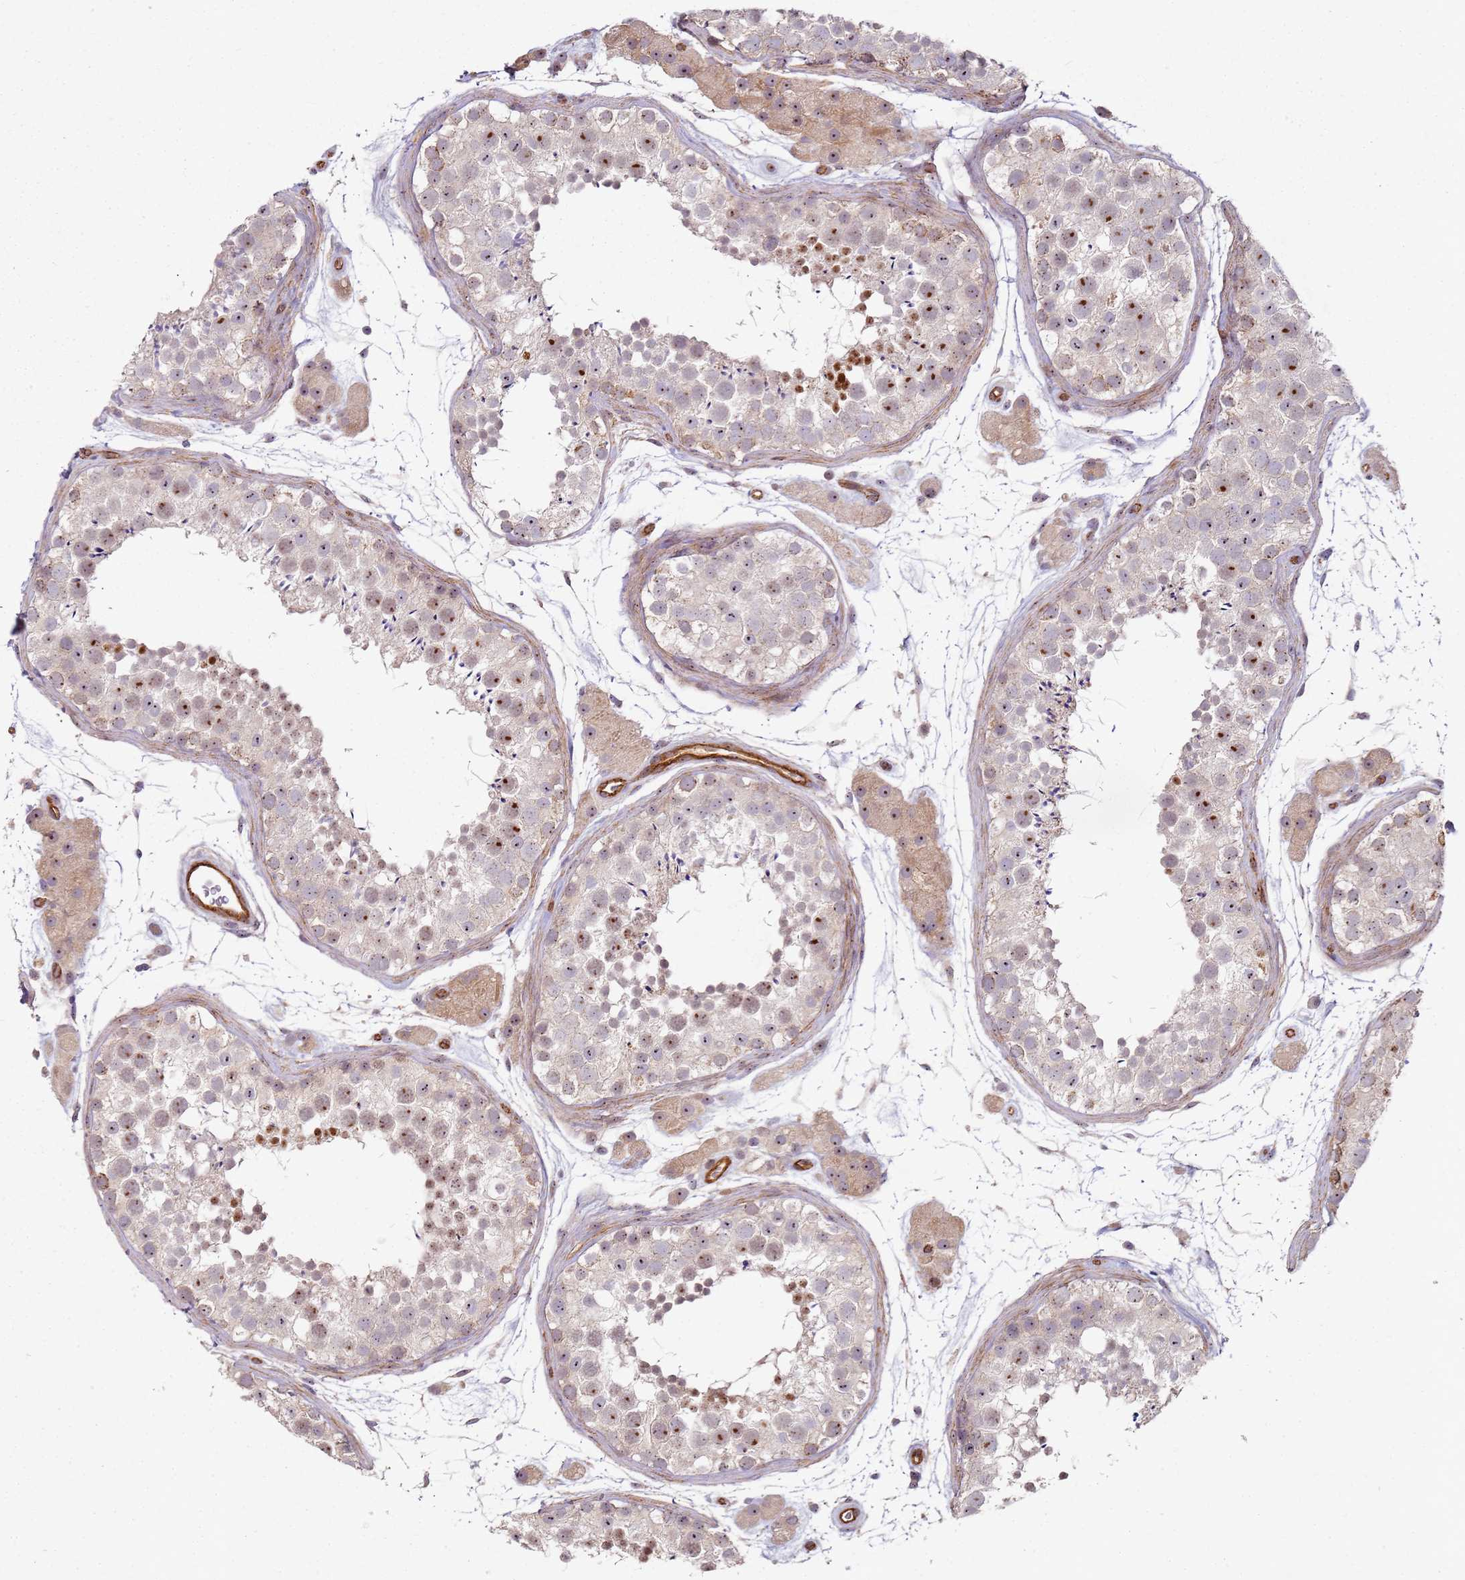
{"staining": {"intensity": "moderate", "quantity": "<25%", "location": "cytoplasmic/membranous,nuclear"}, "tissue": "testis", "cell_type": "Cells in seminiferous ducts", "image_type": "normal", "snomed": [{"axis": "morphology", "description": "Normal tissue, NOS"}, {"axis": "topography", "description": "Testis"}], "caption": "High-magnification brightfield microscopy of unremarkable testis stained with DAB (3,3'-diaminobenzidine) (brown) and counterstained with hematoxylin (blue). cells in seminiferous ducts exhibit moderate cytoplasmic/membranous,nuclear staining is identified in approximately<25% of cells.", "gene": "C2CD4B", "patient": {"sex": "male", "age": 41}}